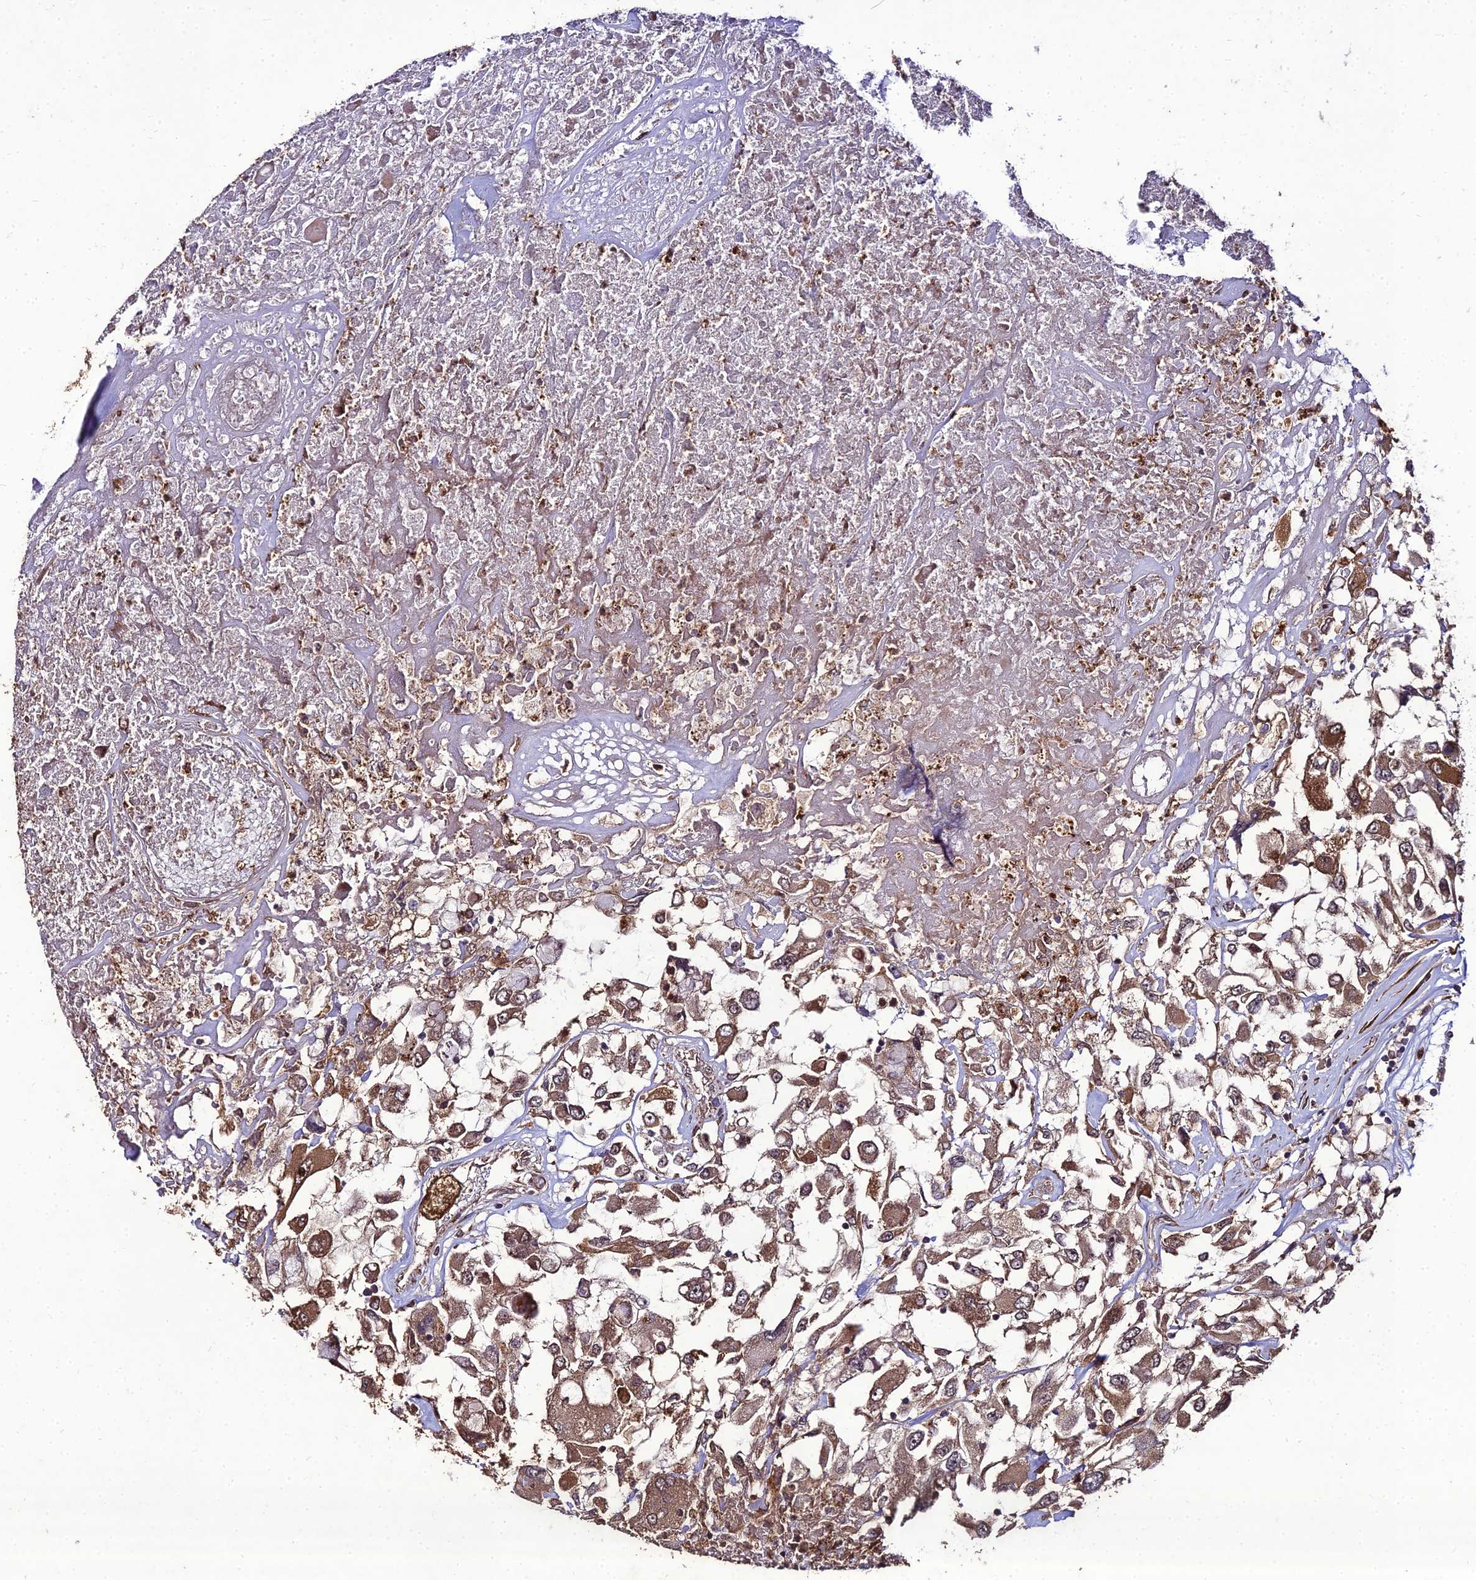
{"staining": {"intensity": "moderate", "quantity": ">75%", "location": "cytoplasmic/membranous"}, "tissue": "renal cancer", "cell_type": "Tumor cells", "image_type": "cancer", "snomed": [{"axis": "morphology", "description": "Adenocarcinoma, NOS"}, {"axis": "topography", "description": "Kidney"}], "caption": "DAB immunohistochemical staining of human renal cancer (adenocarcinoma) displays moderate cytoplasmic/membranous protein staining in approximately >75% of tumor cells.", "gene": "ZNF766", "patient": {"sex": "female", "age": 52}}